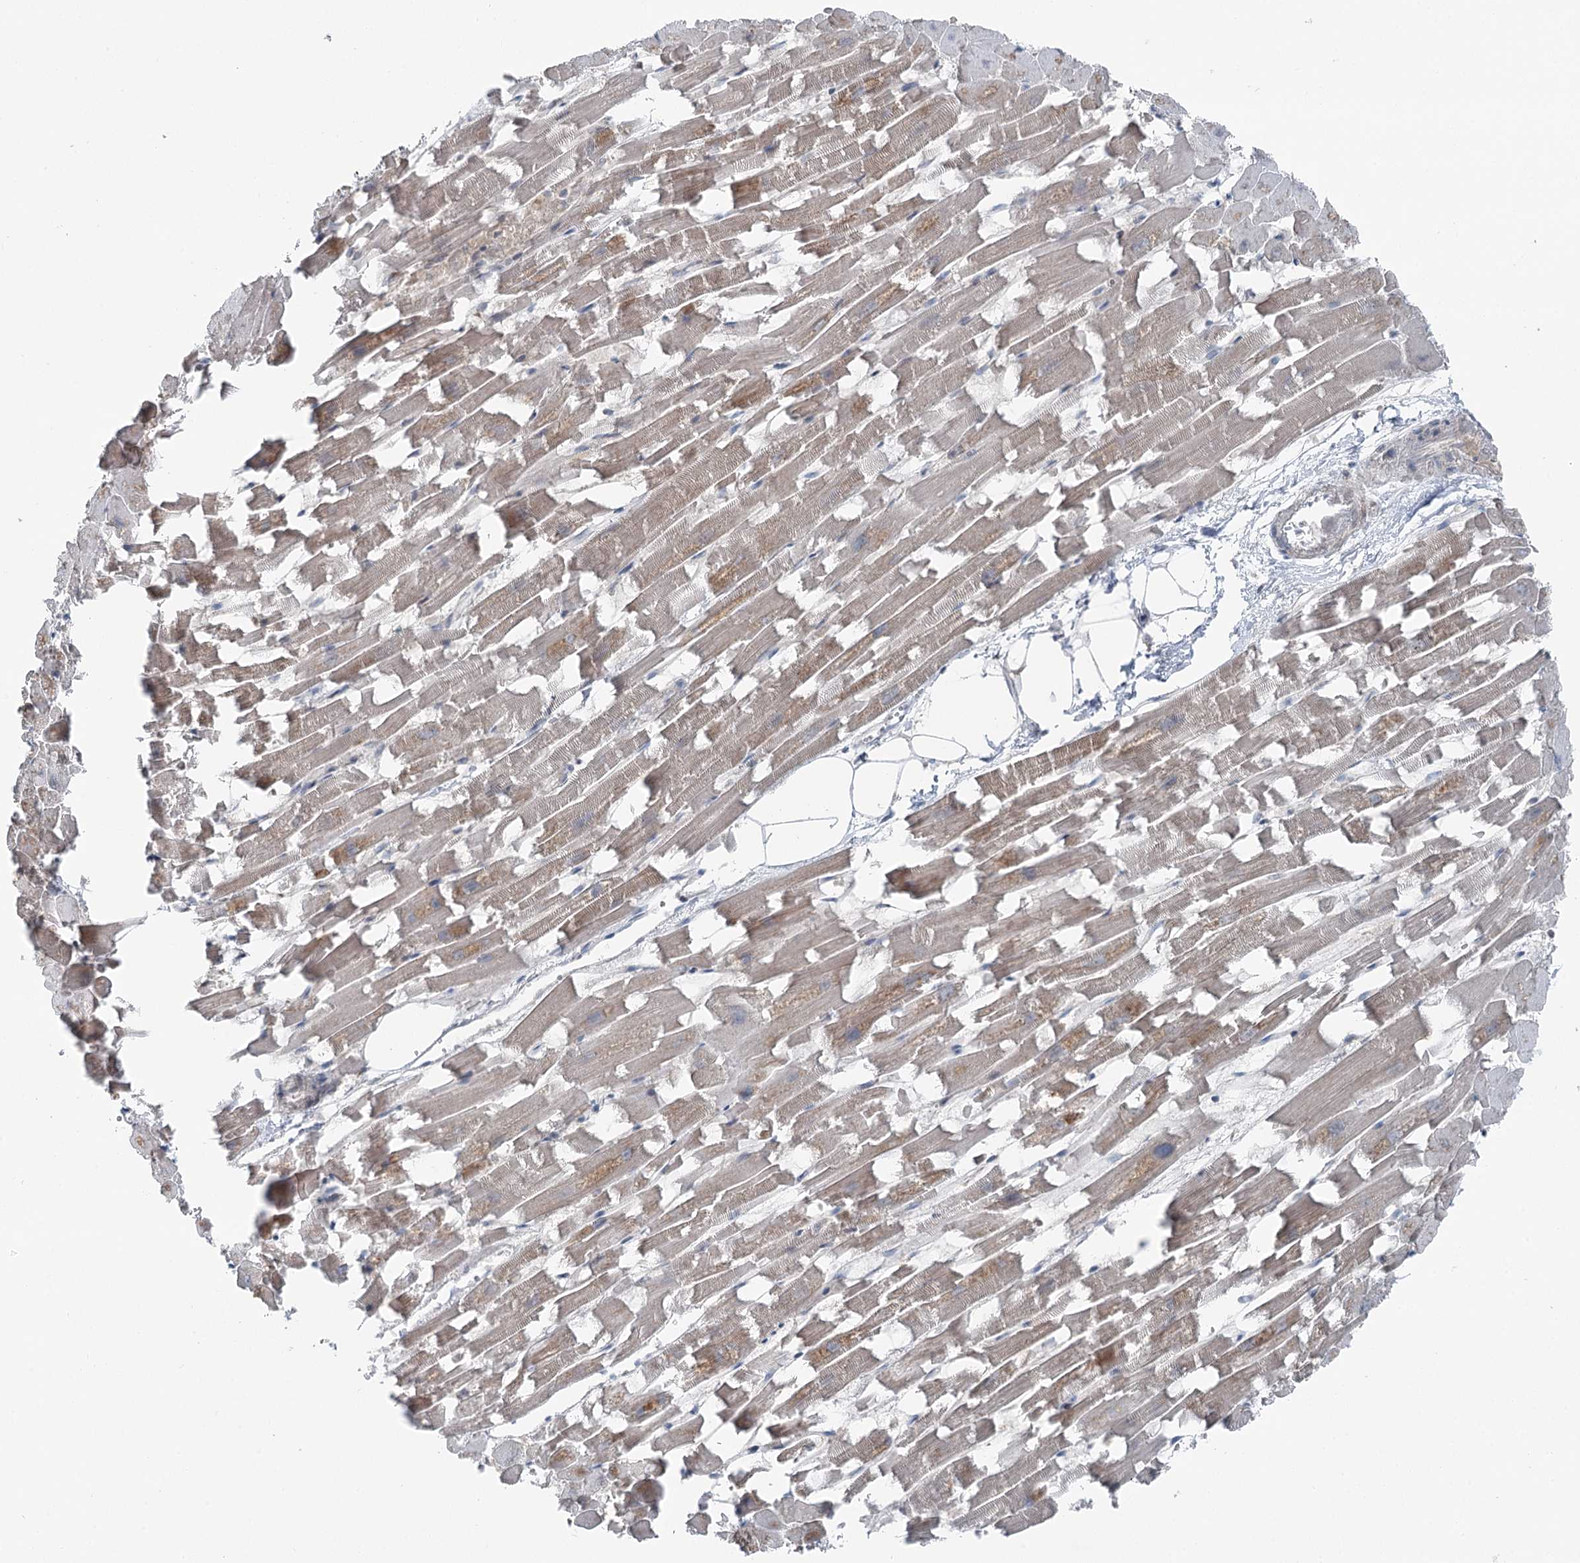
{"staining": {"intensity": "weak", "quantity": "<25%", "location": "cytoplasmic/membranous"}, "tissue": "heart muscle", "cell_type": "Cardiomyocytes", "image_type": "normal", "snomed": [{"axis": "morphology", "description": "Normal tissue, NOS"}, {"axis": "topography", "description": "Heart"}], "caption": "The histopathology image demonstrates no significant positivity in cardiomyocytes of heart muscle.", "gene": "STEEP1", "patient": {"sex": "female", "age": 64}}